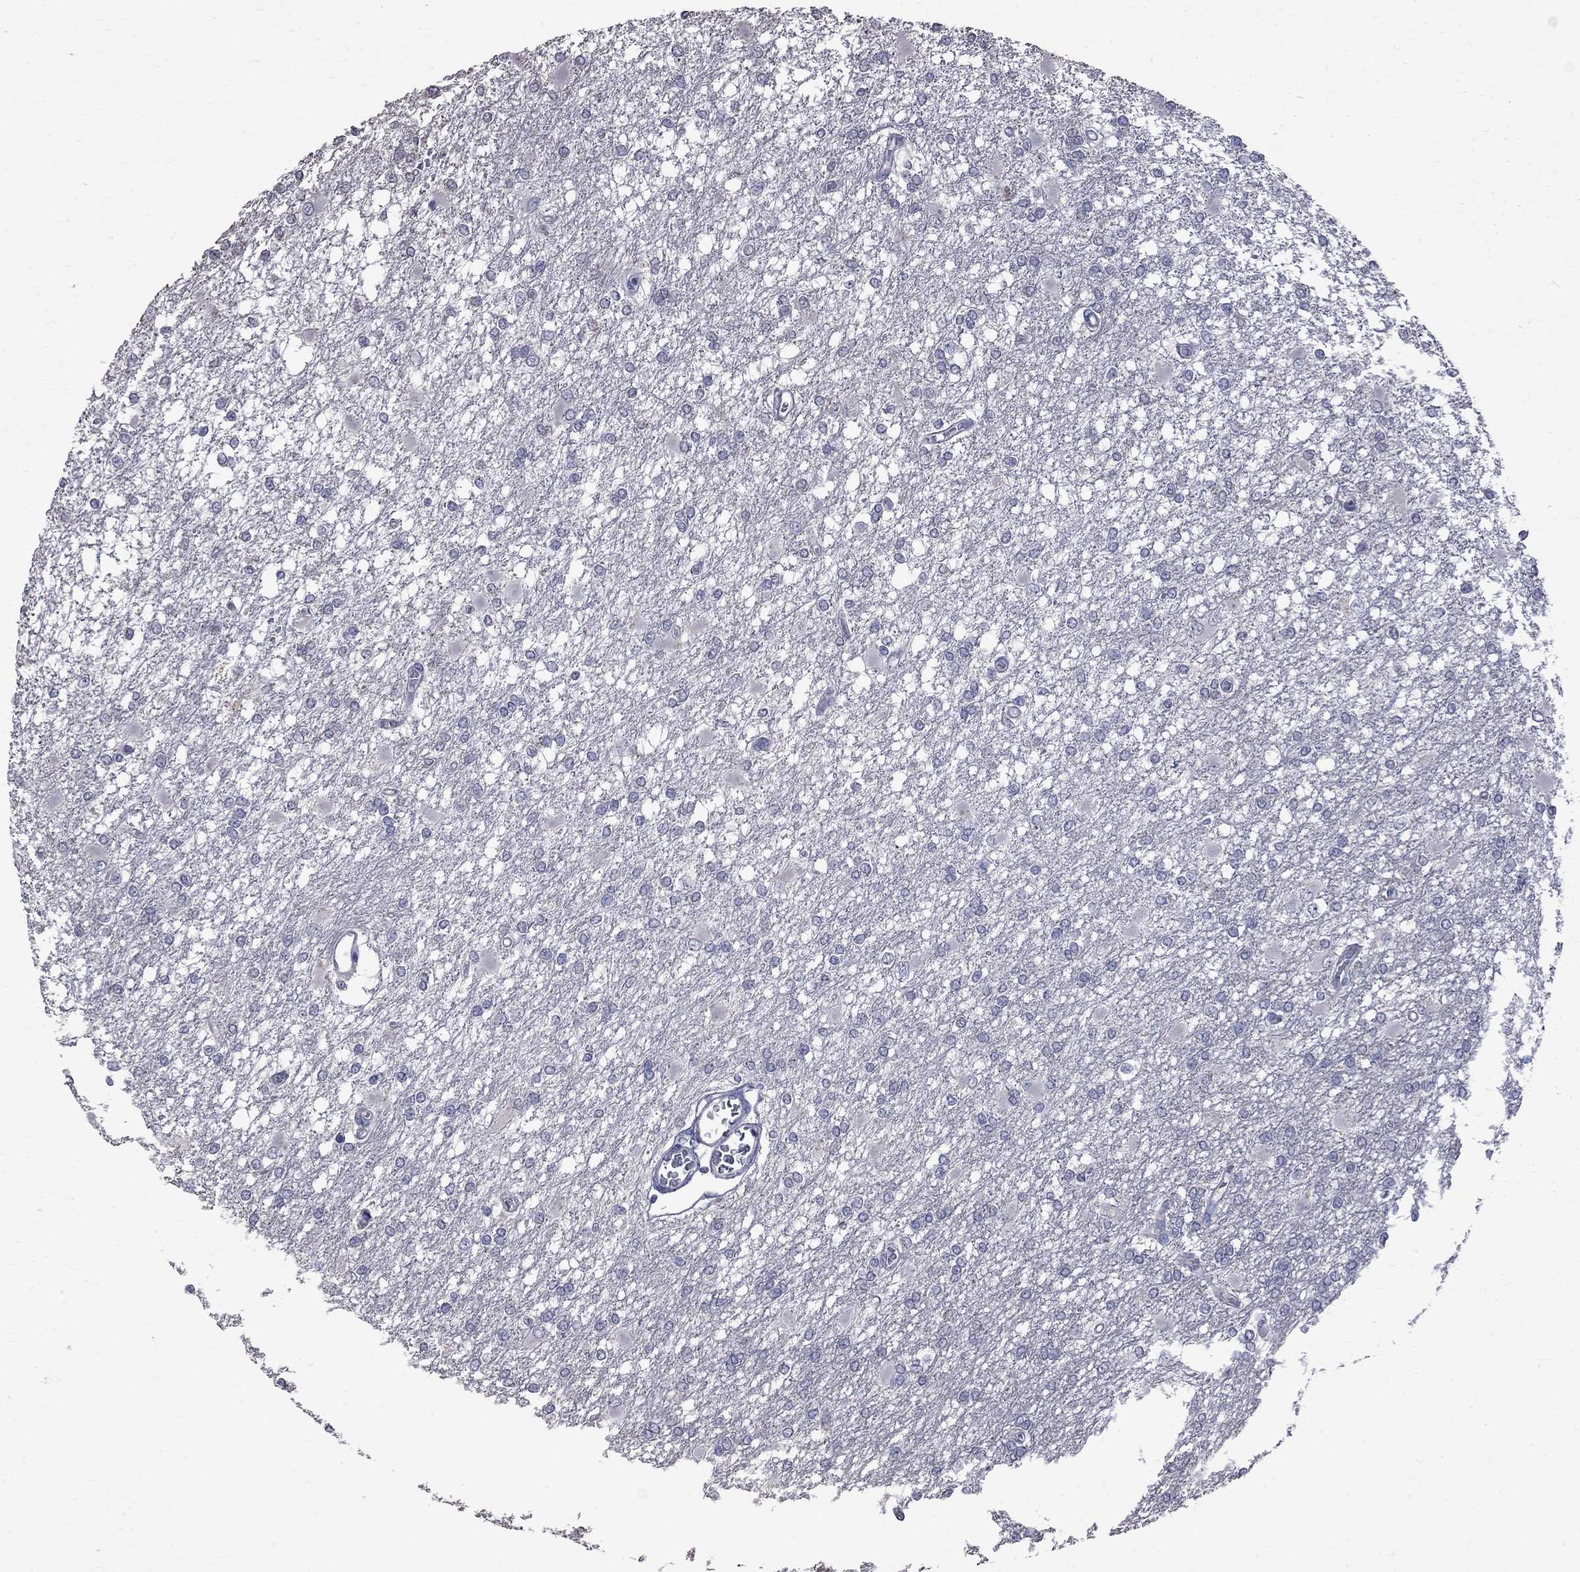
{"staining": {"intensity": "negative", "quantity": "none", "location": "none"}, "tissue": "glioma", "cell_type": "Tumor cells", "image_type": "cancer", "snomed": [{"axis": "morphology", "description": "Glioma, malignant, High grade"}, {"axis": "topography", "description": "Cerebral cortex"}], "caption": "Immunohistochemistry of human glioma displays no expression in tumor cells. (Immunohistochemistry, brightfield microscopy, high magnification).", "gene": "CKAP2", "patient": {"sex": "male", "age": 79}}